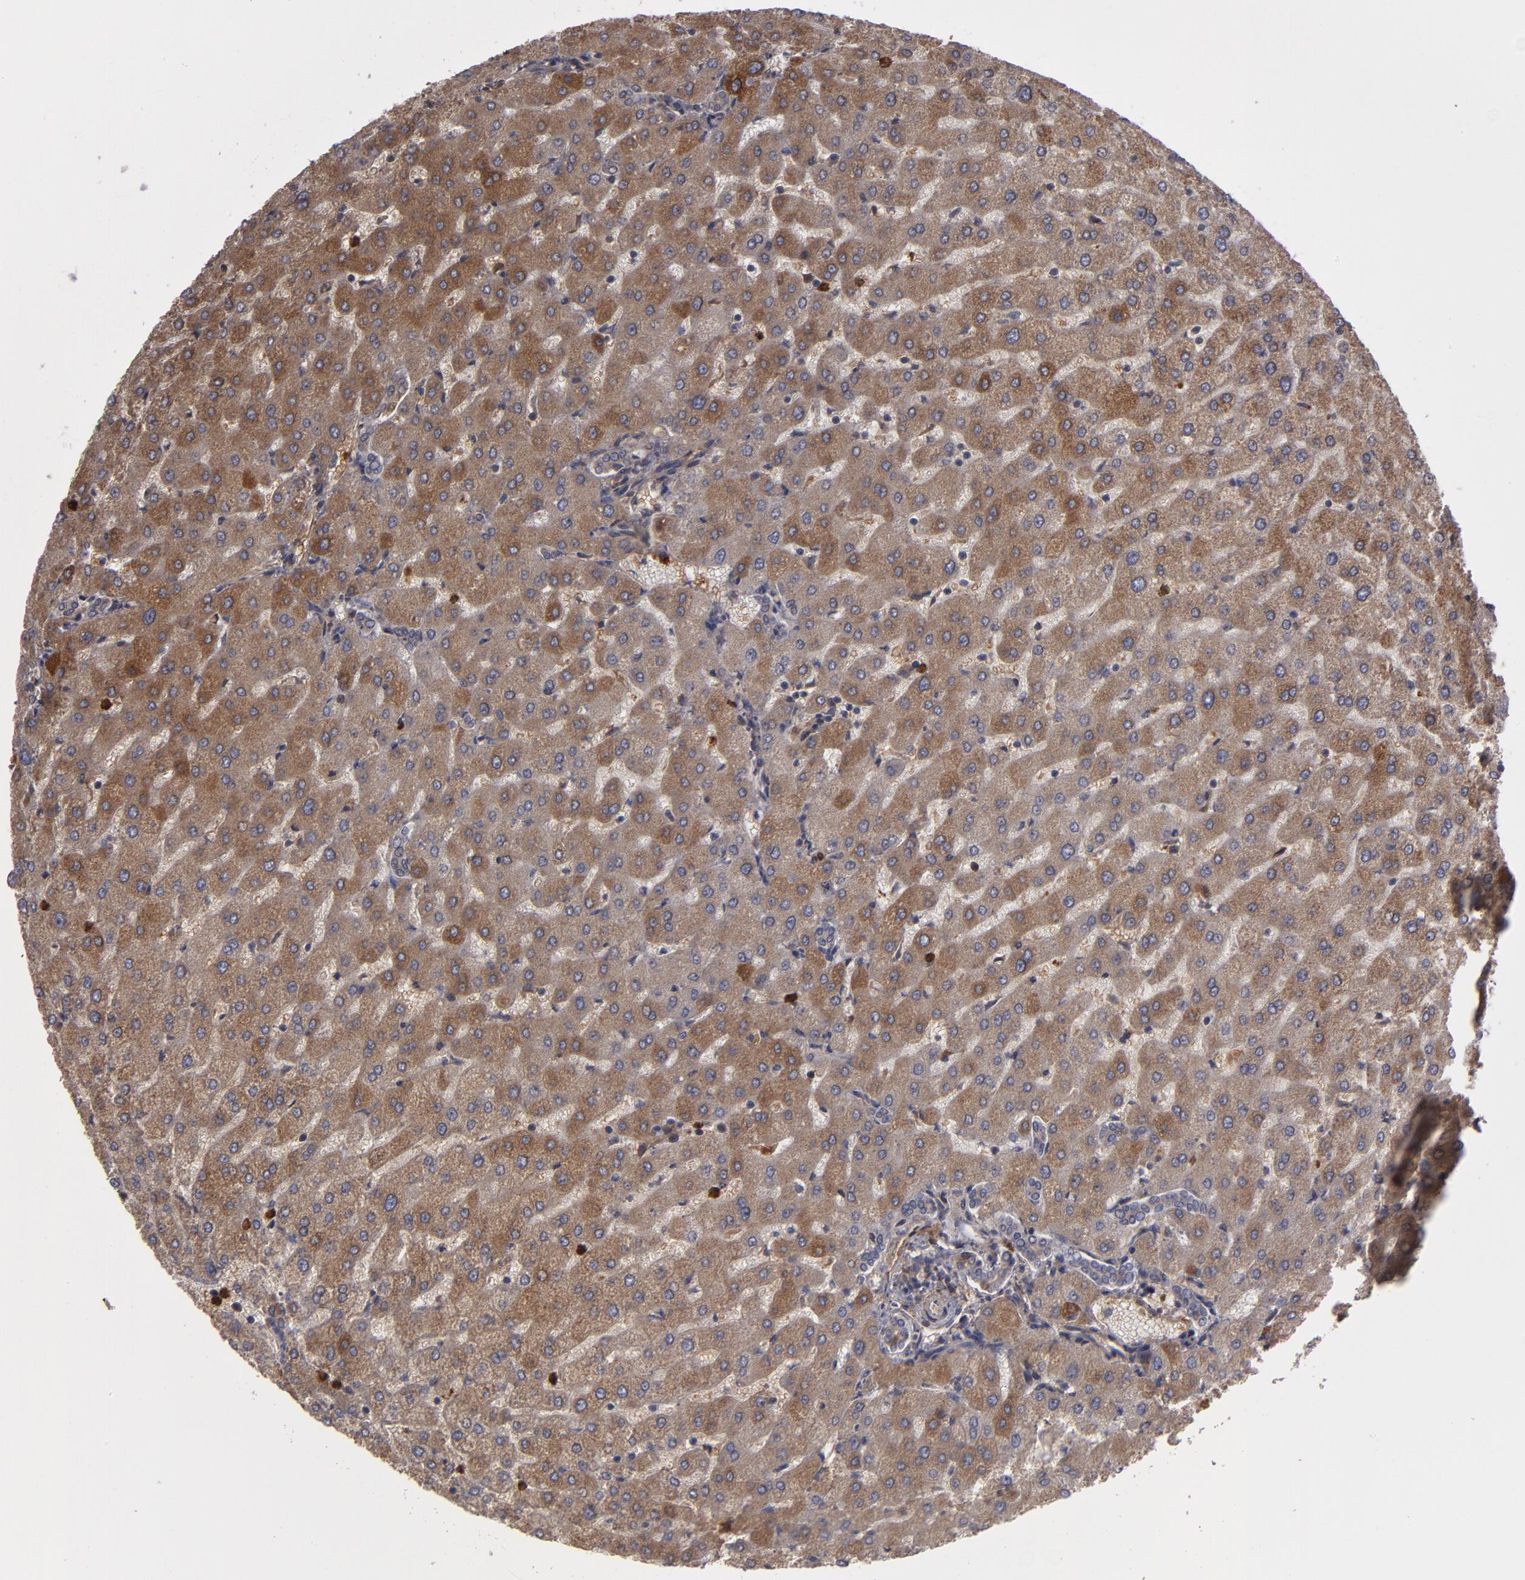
{"staining": {"intensity": "negative", "quantity": "none", "location": "none"}, "tissue": "liver", "cell_type": "Cholangiocytes", "image_type": "normal", "snomed": [{"axis": "morphology", "description": "Normal tissue, NOS"}, {"axis": "morphology", "description": "Fibrosis, NOS"}, {"axis": "topography", "description": "Liver"}], "caption": "An IHC photomicrograph of unremarkable liver is shown. There is no staining in cholangiocytes of liver.", "gene": "SERPINA7", "patient": {"sex": "female", "age": 29}}